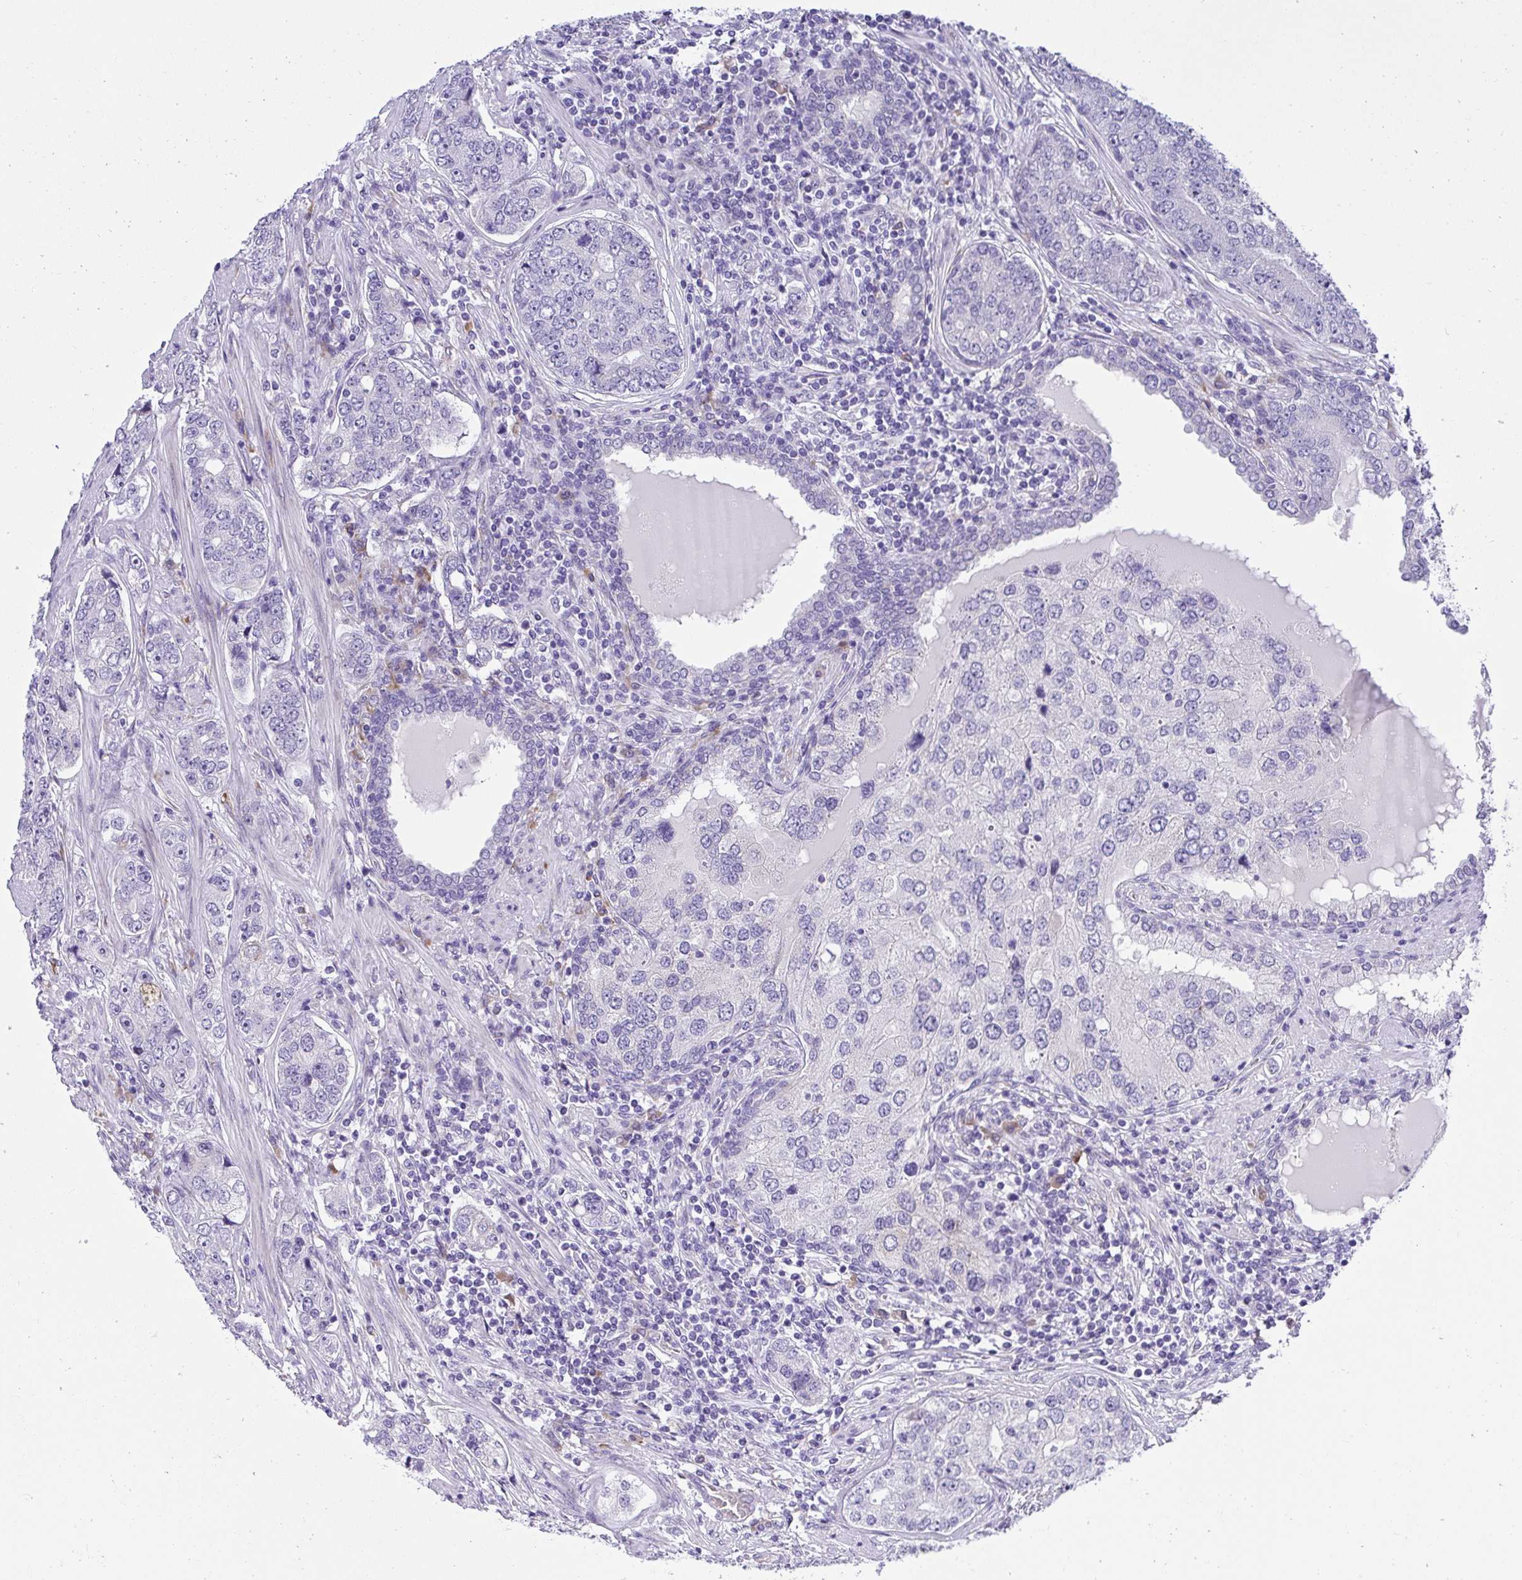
{"staining": {"intensity": "negative", "quantity": "none", "location": "none"}, "tissue": "prostate cancer", "cell_type": "Tumor cells", "image_type": "cancer", "snomed": [{"axis": "morphology", "description": "Adenocarcinoma, High grade"}, {"axis": "topography", "description": "Prostate"}], "caption": "A high-resolution micrograph shows immunohistochemistry (IHC) staining of prostate adenocarcinoma (high-grade), which exhibits no significant positivity in tumor cells.", "gene": "ADRA2C", "patient": {"sex": "male", "age": 60}}